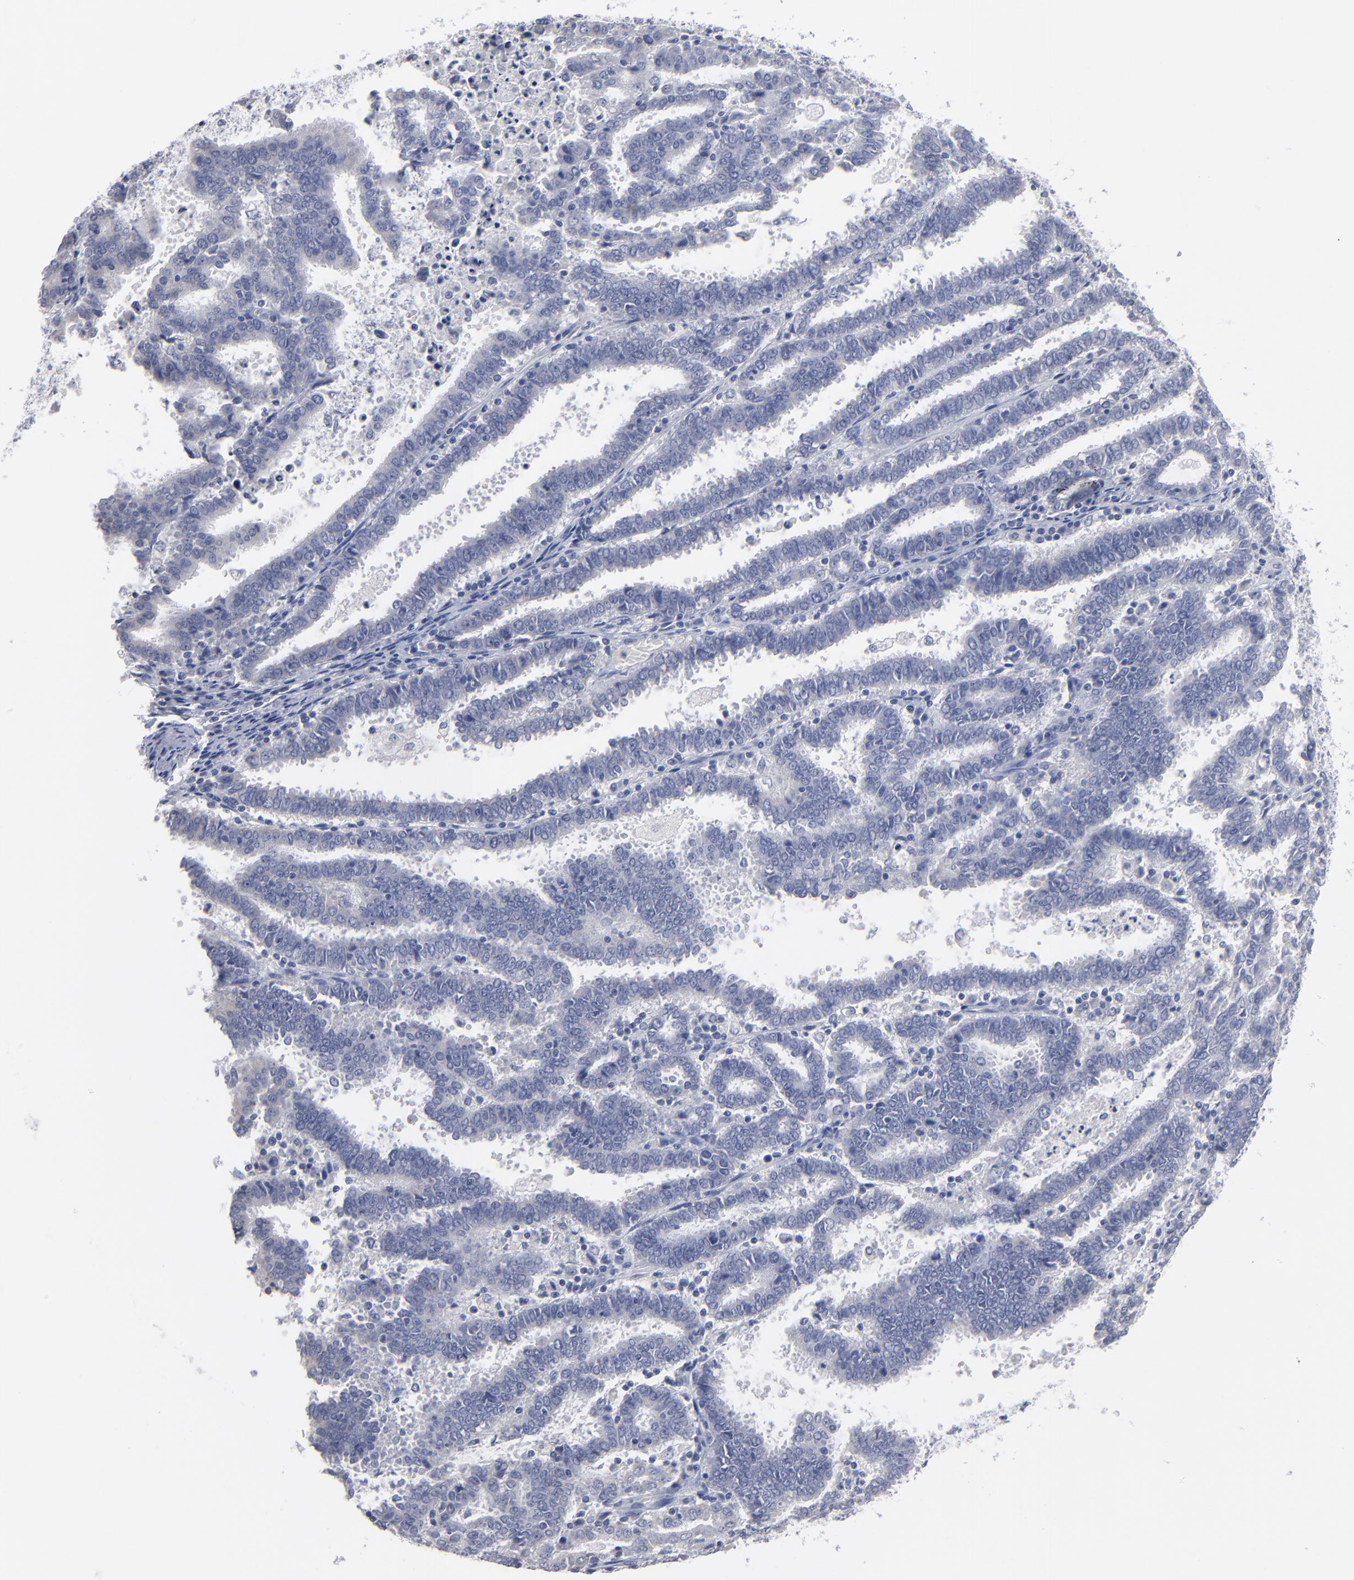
{"staining": {"intensity": "negative", "quantity": "none", "location": "none"}, "tissue": "endometrial cancer", "cell_type": "Tumor cells", "image_type": "cancer", "snomed": [{"axis": "morphology", "description": "Adenocarcinoma, NOS"}, {"axis": "topography", "description": "Uterus"}], "caption": "This is an immunohistochemistry (IHC) photomicrograph of adenocarcinoma (endometrial). There is no positivity in tumor cells.", "gene": "RPH3A", "patient": {"sex": "female", "age": 83}}